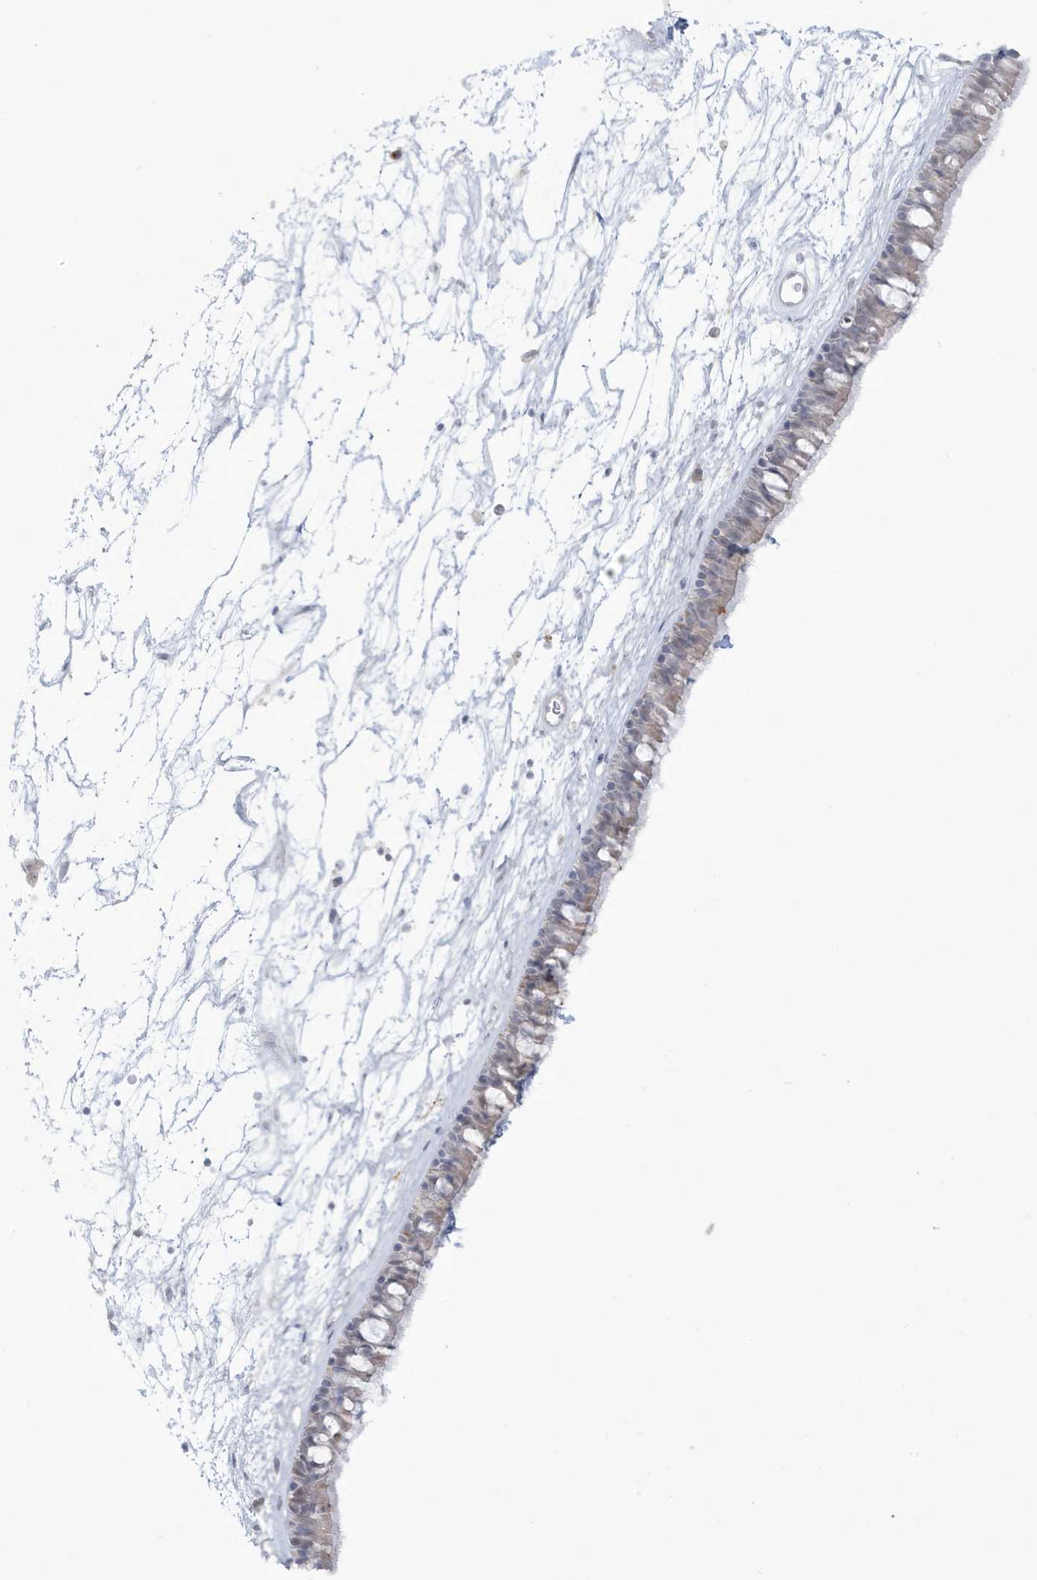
{"staining": {"intensity": "negative", "quantity": "none", "location": "none"}, "tissue": "nasopharynx", "cell_type": "Respiratory epithelial cells", "image_type": "normal", "snomed": [{"axis": "morphology", "description": "Normal tissue, NOS"}, {"axis": "topography", "description": "Nasopharynx"}], "caption": "Image shows no significant protein expression in respiratory epithelial cells of benign nasopharynx. The staining is performed using DAB (3,3'-diaminobenzidine) brown chromogen with nuclei counter-stained in using hematoxylin.", "gene": "HERC6", "patient": {"sex": "male", "age": 64}}